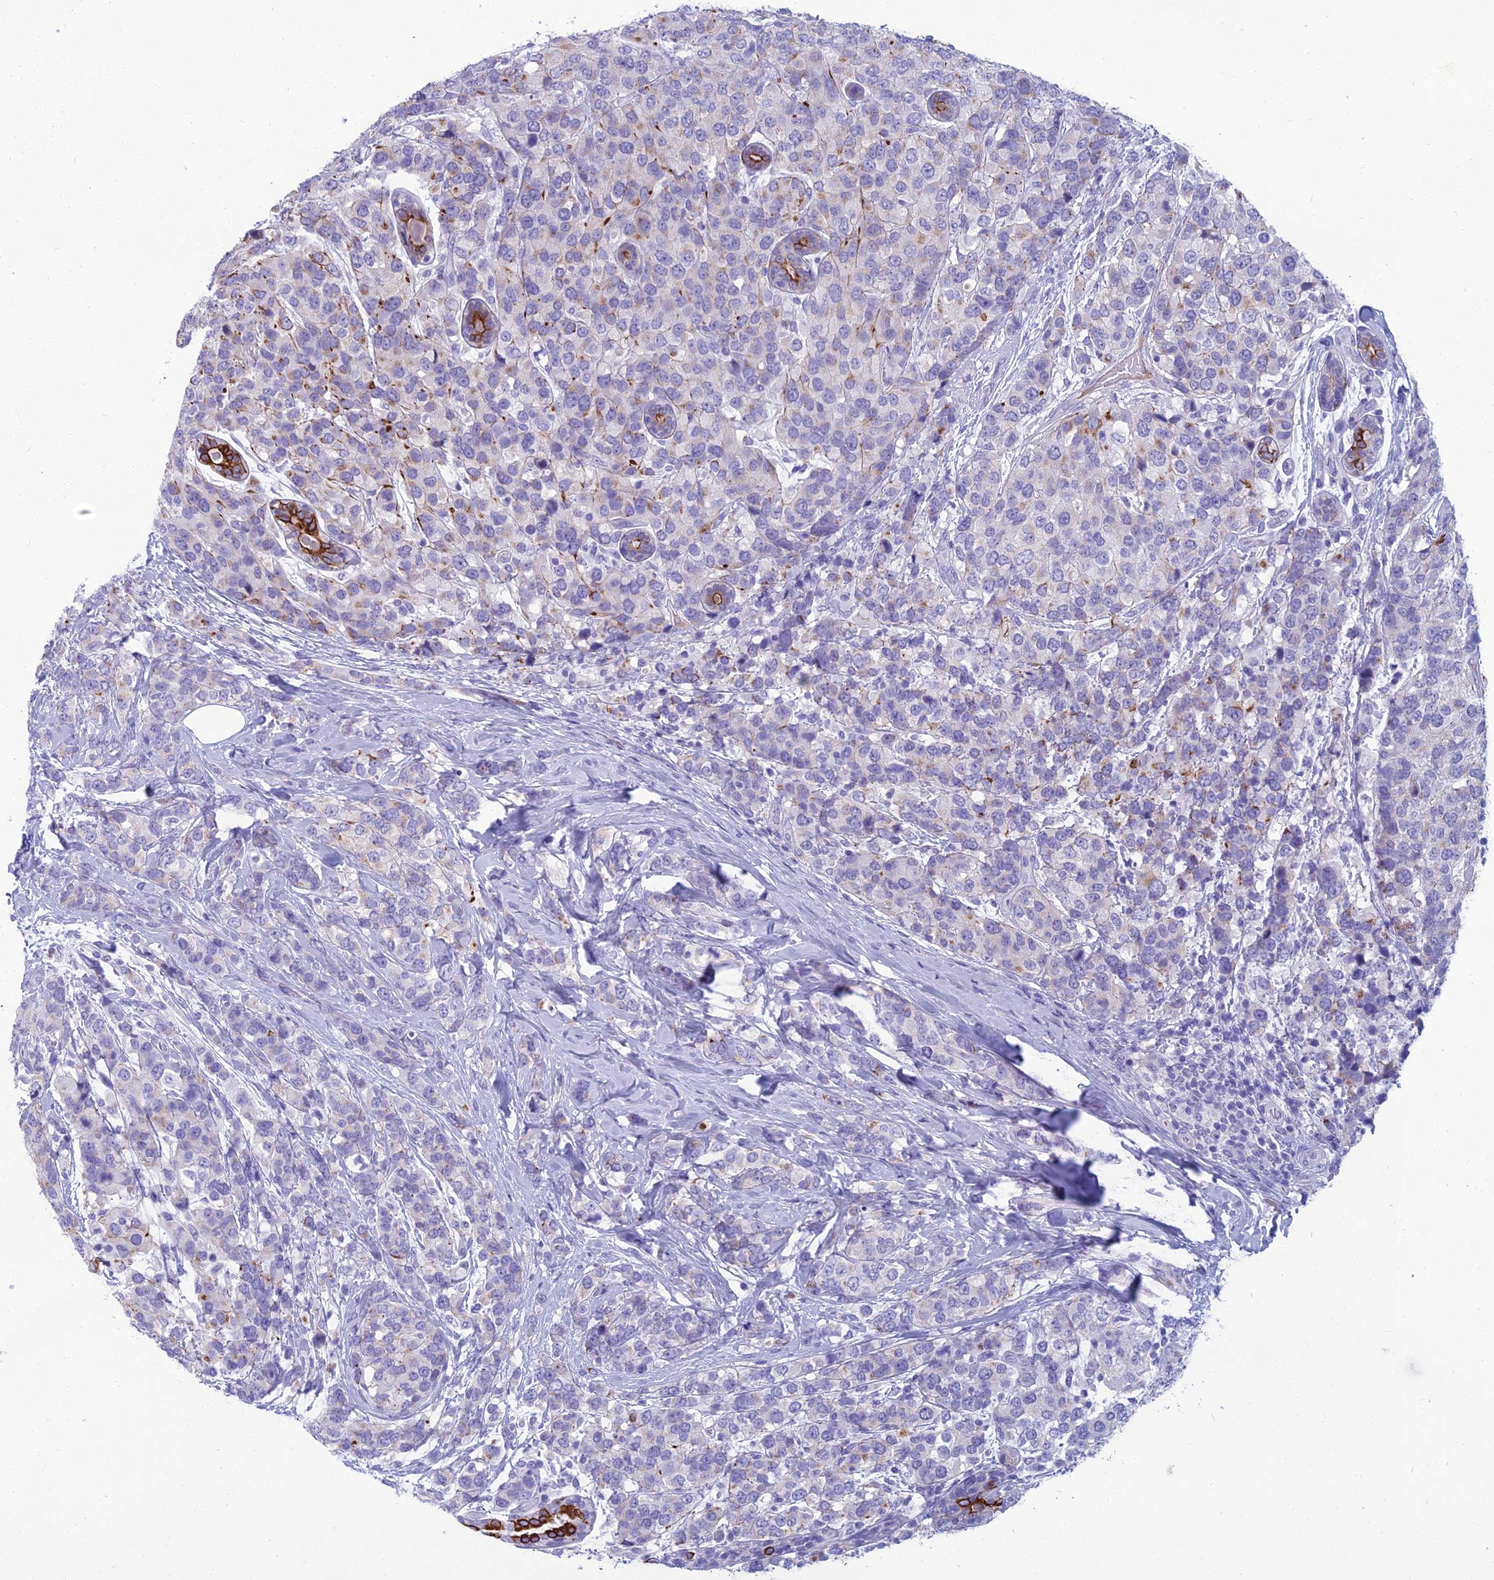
{"staining": {"intensity": "negative", "quantity": "none", "location": "none"}, "tissue": "breast cancer", "cell_type": "Tumor cells", "image_type": "cancer", "snomed": [{"axis": "morphology", "description": "Lobular carcinoma"}, {"axis": "topography", "description": "Breast"}], "caption": "A photomicrograph of human breast cancer is negative for staining in tumor cells. Nuclei are stained in blue.", "gene": "SPTLC3", "patient": {"sex": "female", "age": 59}}